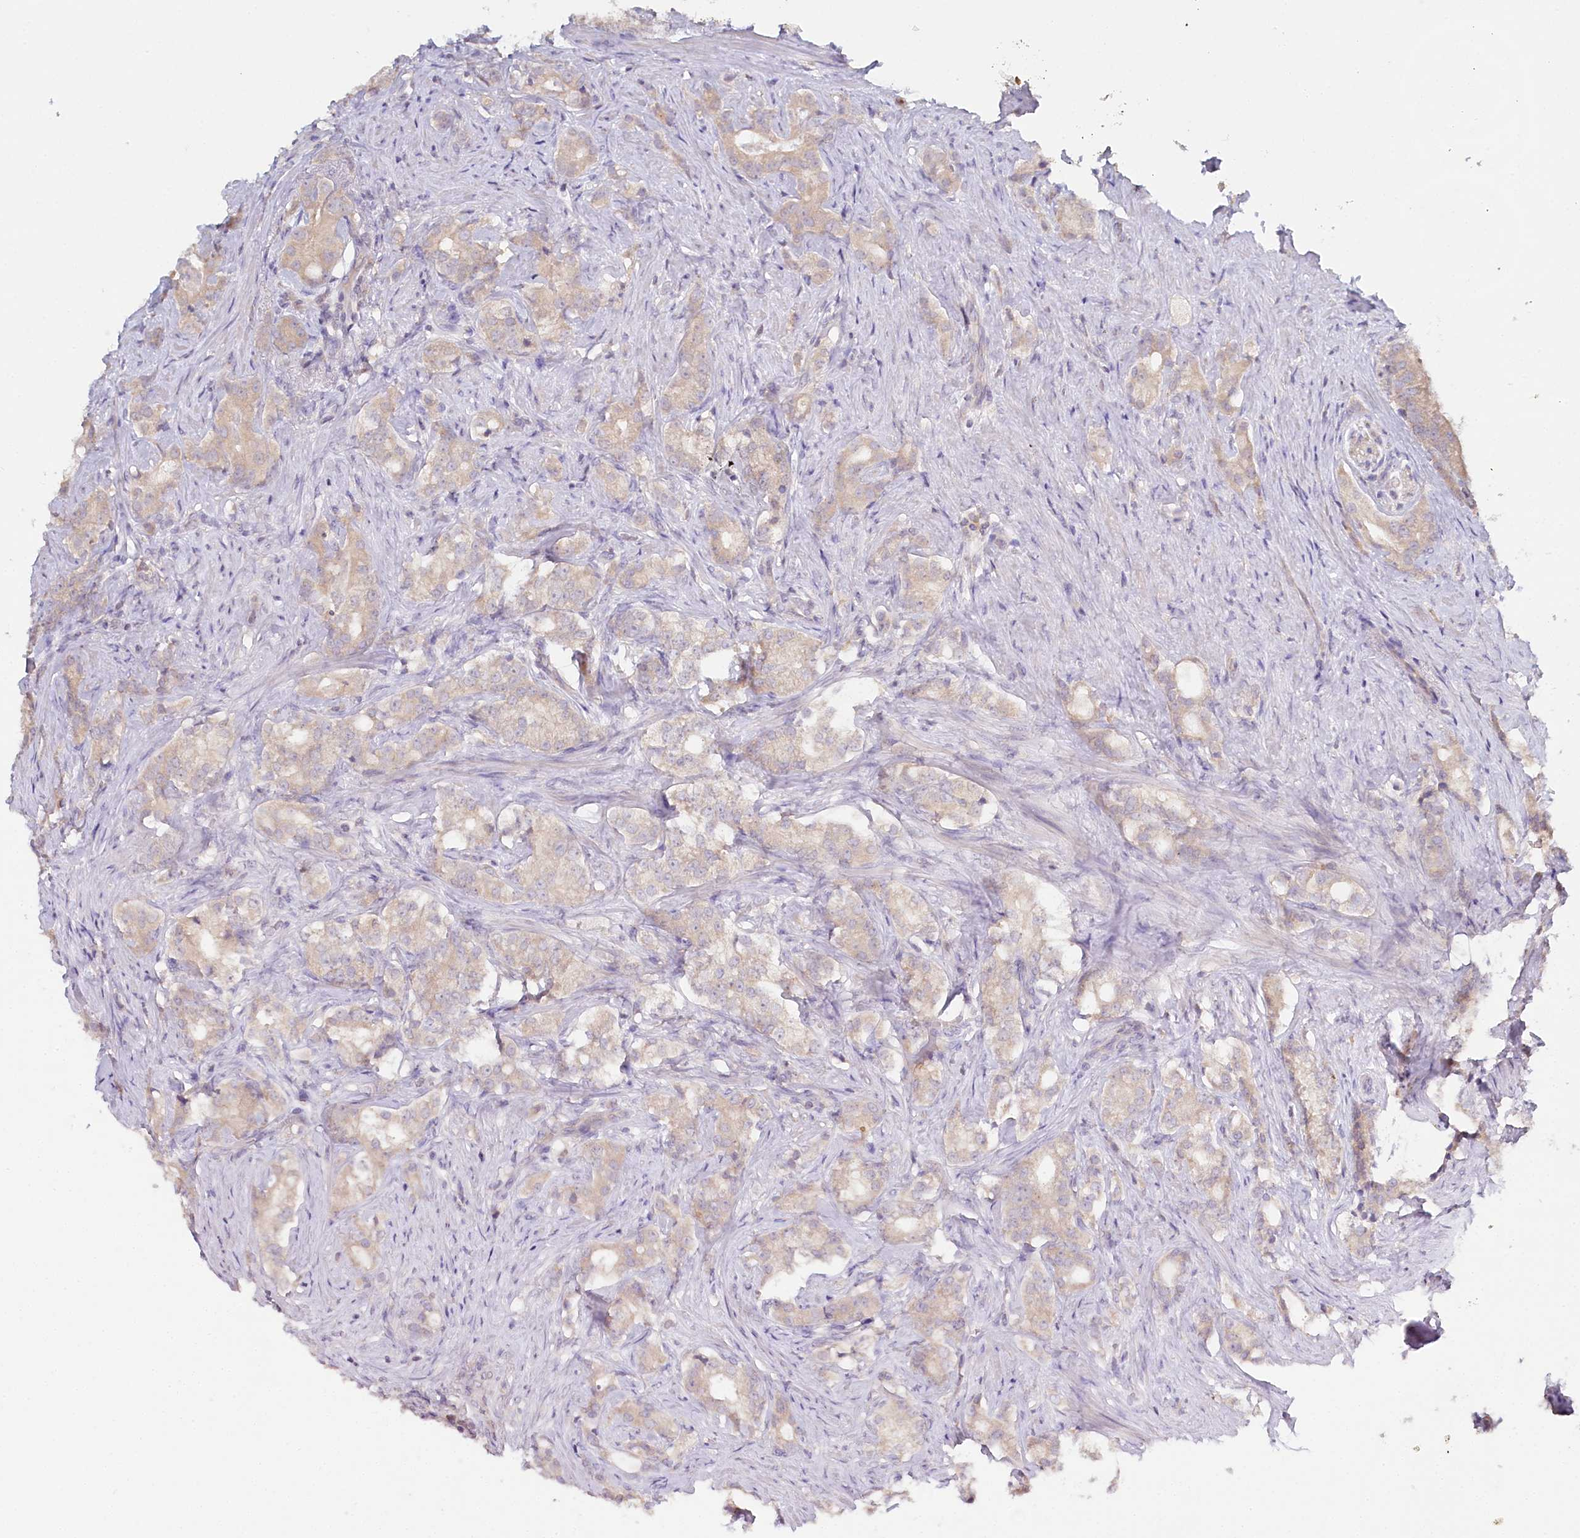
{"staining": {"intensity": "negative", "quantity": "none", "location": "none"}, "tissue": "prostate cancer", "cell_type": "Tumor cells", "image_type": "cancer", "snomed": [{"axis": "morphology", "description": "Adenocarcinoma, Low grade"}, {"axis": "topography", "description": "Prostate"}], "caption": "IHC of prostate cancer (adenocarcinoma (low-grade)) shows no positivity in tumor cells.", "gene": "DAPK1", "patient": {"sex": "male", "age": 71}}